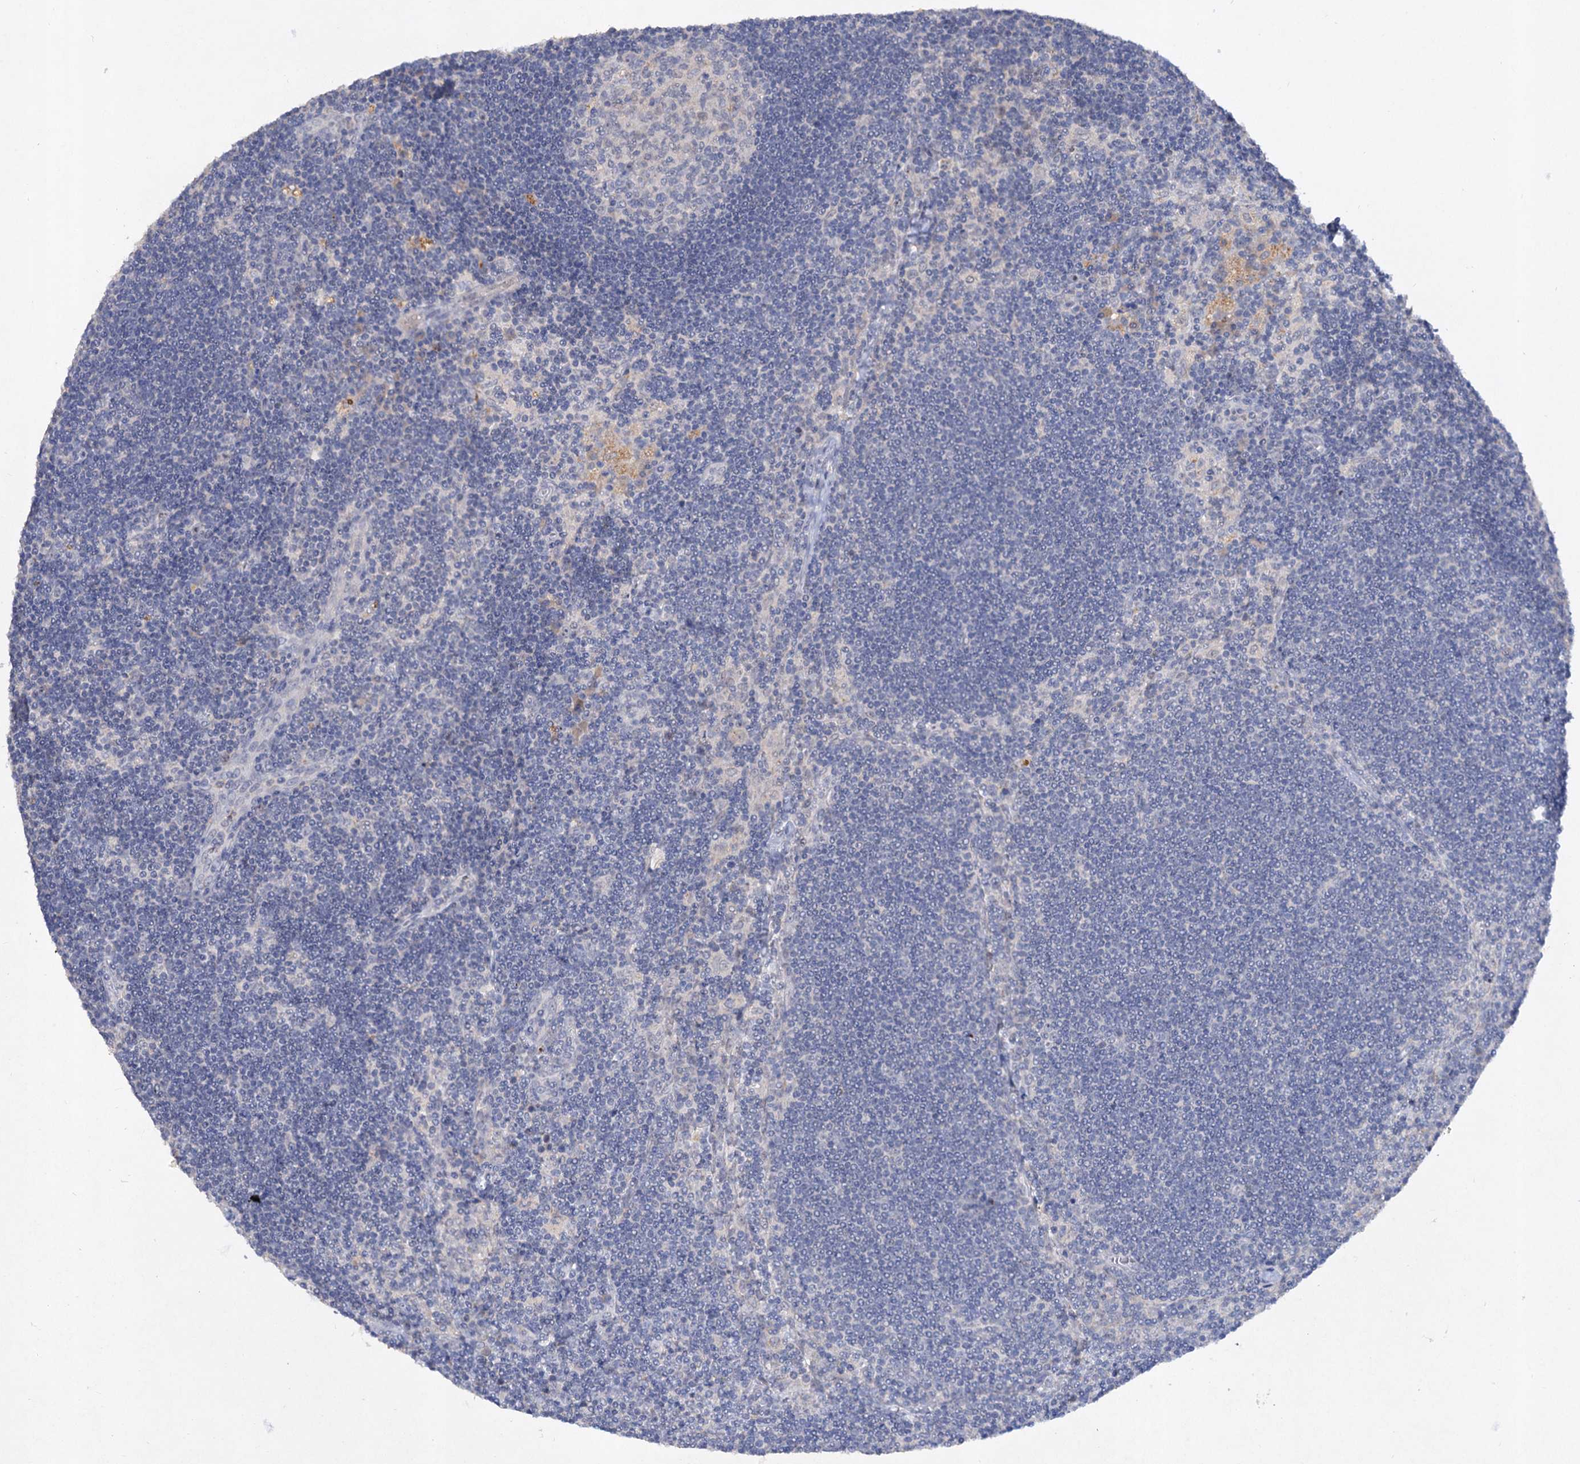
{"staining": {"intensity": "negative", "quantity": "none", "location": "none"}, "tissue": "lymph node", "cell_type": "Germinal center cells", "image_type": "normal", "snomed": [{"axis": "morphology", "description": "Normal tissue, NOS"}, {"axis": "topography", "description": "Lymph node"}], "caption": "Germinal center cells are negative for brown protein staining in unremarkable lymph node. The staining is performed using DAB brown chromogen with nuclei counter-stained in using hematoxylin.", "gene": "ATP4A", "patient": {"sex": "male", "age": 24}}